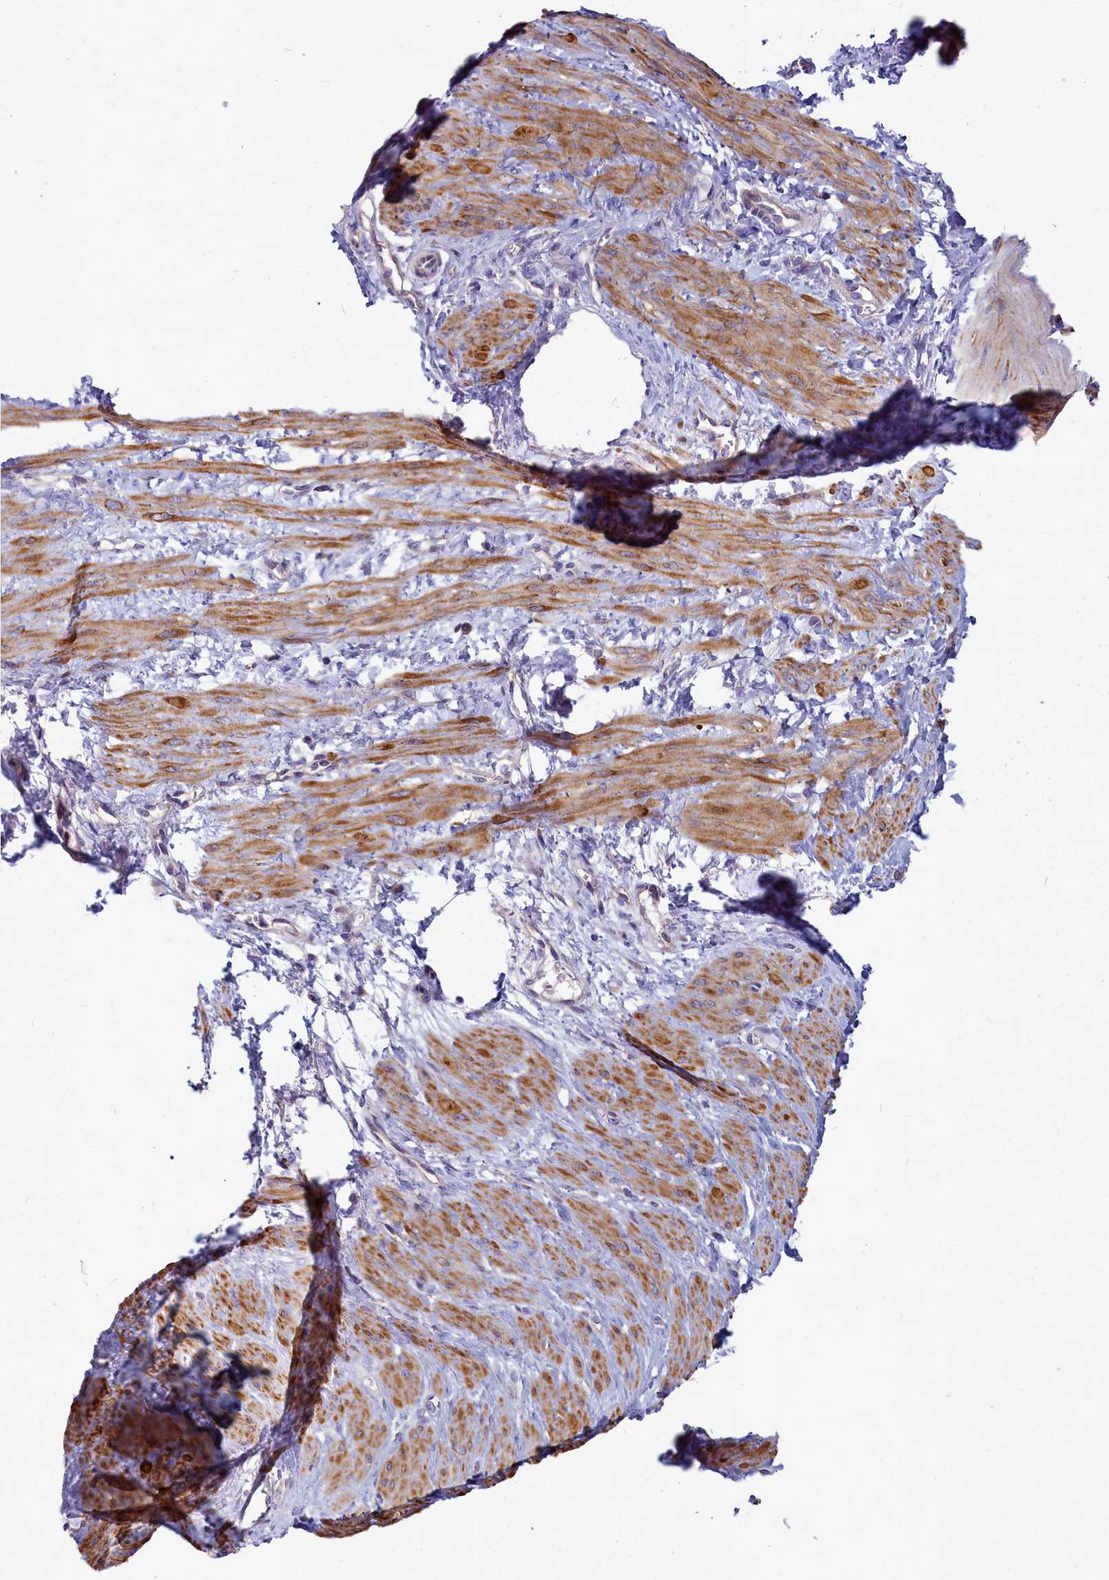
{"staining": {"intensity": "moderate", "quantity": "25%-75%", "location": "cytoplasmic/membranous"}, "tissue": "smooth muscle", "cell_type": "Smooth muscle cells", "image_type": "normal", "snomed": [{"axis": "morphology", "description": "Normal tissue, NOS"}, {"axis": "topography", "description": "Smooth muscle"}, {"axis": "topography", "description": "Uterus"}], "caption": "Immunohistochemical staining of normal smooth muscle demonstrates moderate cytoplasmic/membranous protein staining in about 25%-75% of smooth muscle cells.", "gene": "SMPD4", "patient": {"sex": "female", "age": 39}}